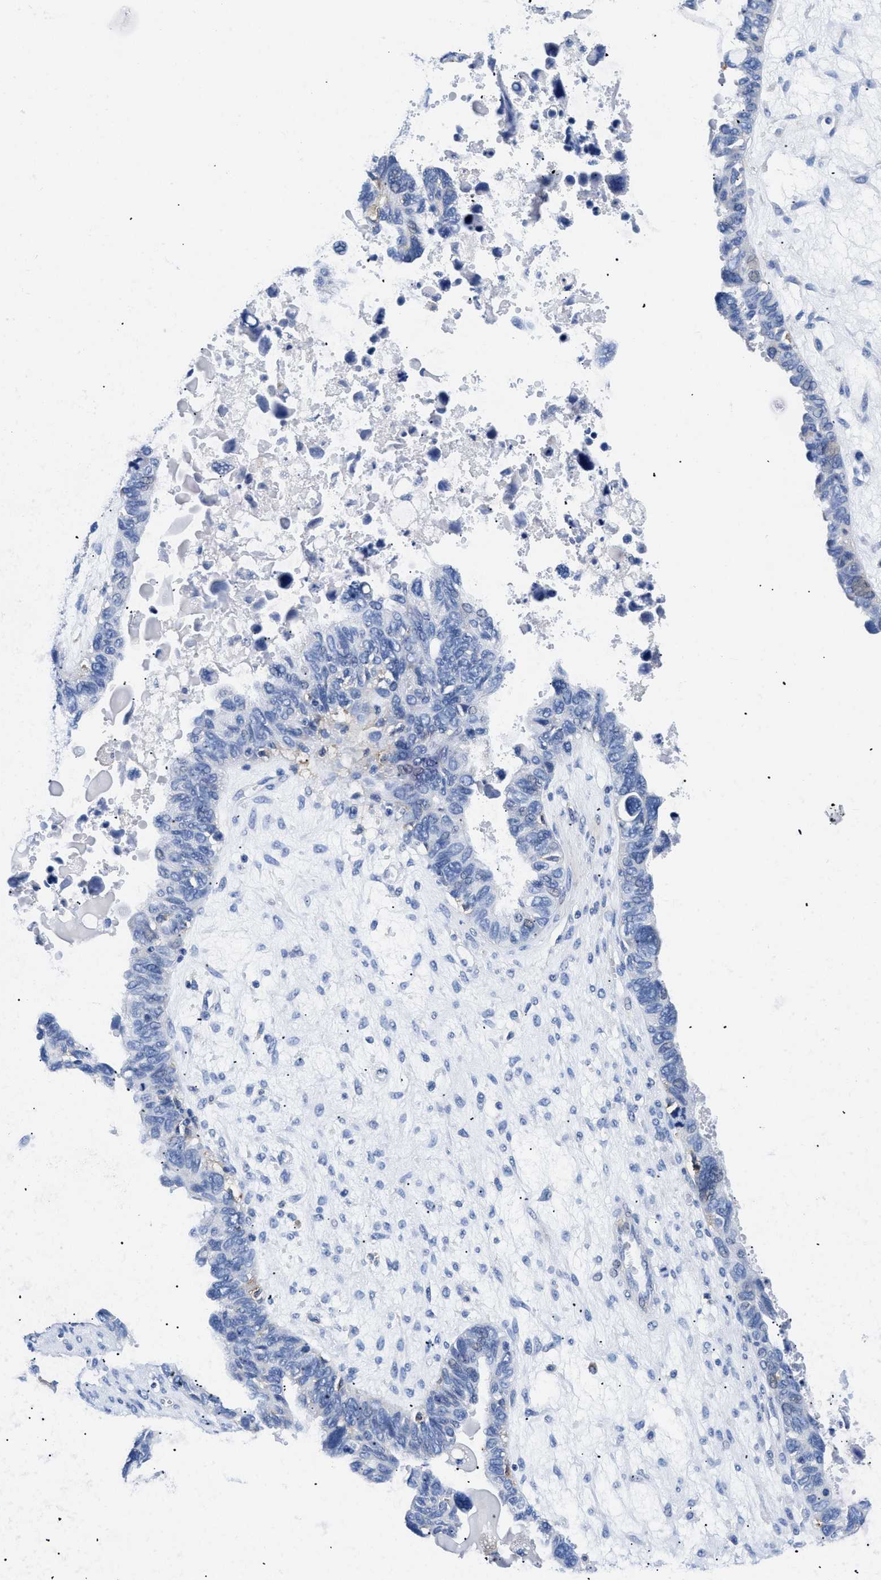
{"staining": {"intensity": "negative", "quantity": "none", "location": "none"}, "tissue": "ovarian cancer", "cell_type": "Tumor cells", "image_type": "cancer", "snomed": [{"axis": "morphology", "description": "Cystadenocarcinoma, serous, NOS"}, {"axis": "topography", "description": "Ovary"}], "caption": "An immunohistochemistry (IHC) micrograph of ovarian cancer is shown. There is no staining in tumor cells of ovarian cancer. The staining was performed using DAB (3,3'-diaminobenzidine) to visualize the protein expression in brown, while the nuclei were stained in blue with hematoxylin (Magnification: 20x).", "gene": "HLA-DPA1", "patient": {"sex": "female", "age": 79}}